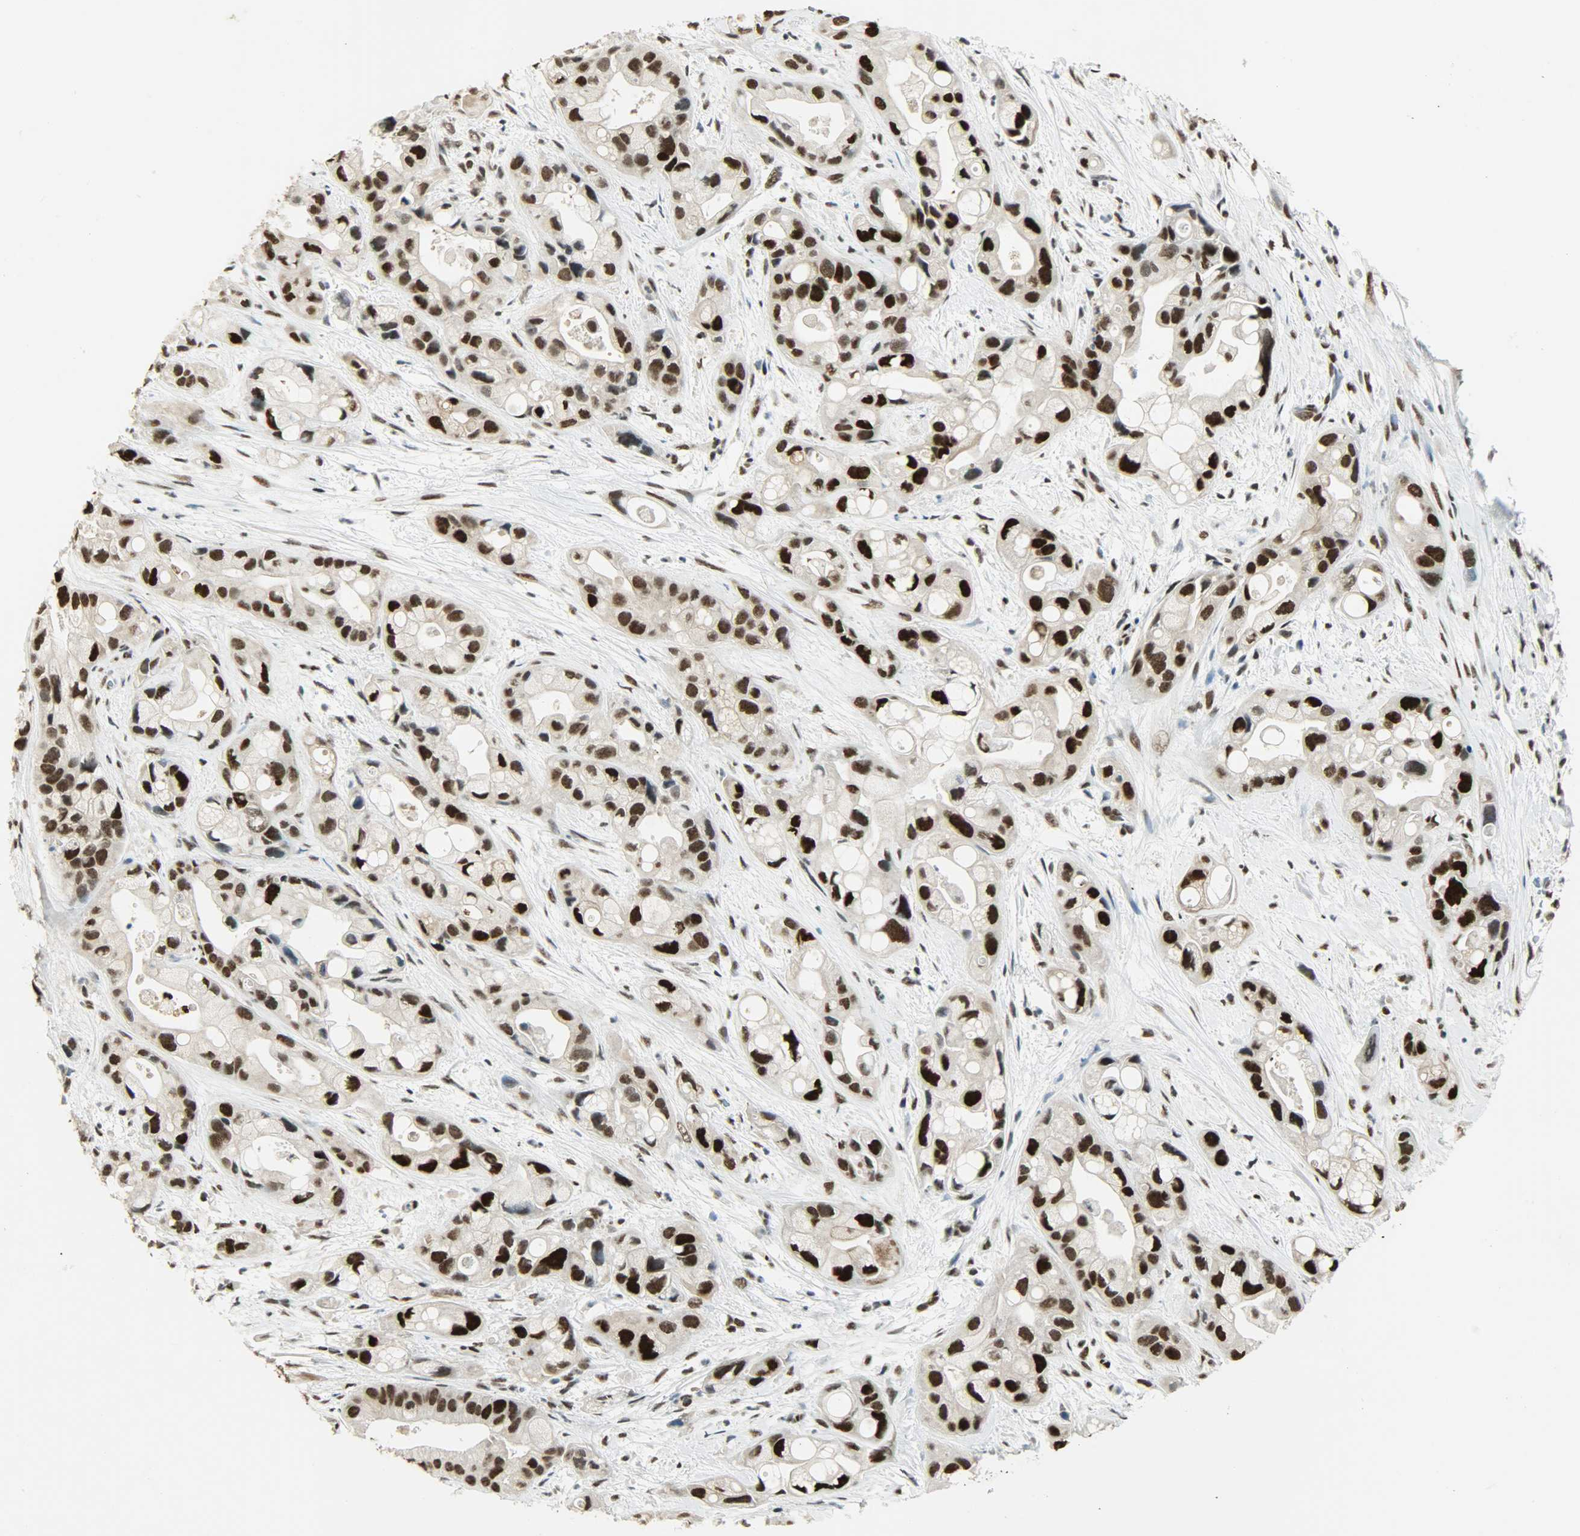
{"staining": {"intensity": "strong", "quantity": ">75%", "location": "nuclear"}, "tissue": "pancreatic cancer", "cell_type": "Tumor cells", "image_type": "cancer", "snomed": [{"axis": "morphology", "description": "Adenocarcinoma, NOS"}, {"axis": "topography", "description": "Pancreas"}], "caption": "Pancreatic adenocarcinoma tissue shows strong nuclear expression in approximately >75% of tumor cells, visualized by immunohistochemistry.", "gene": "MYEF2", "patient": {"sex": "female", "age": 77}}